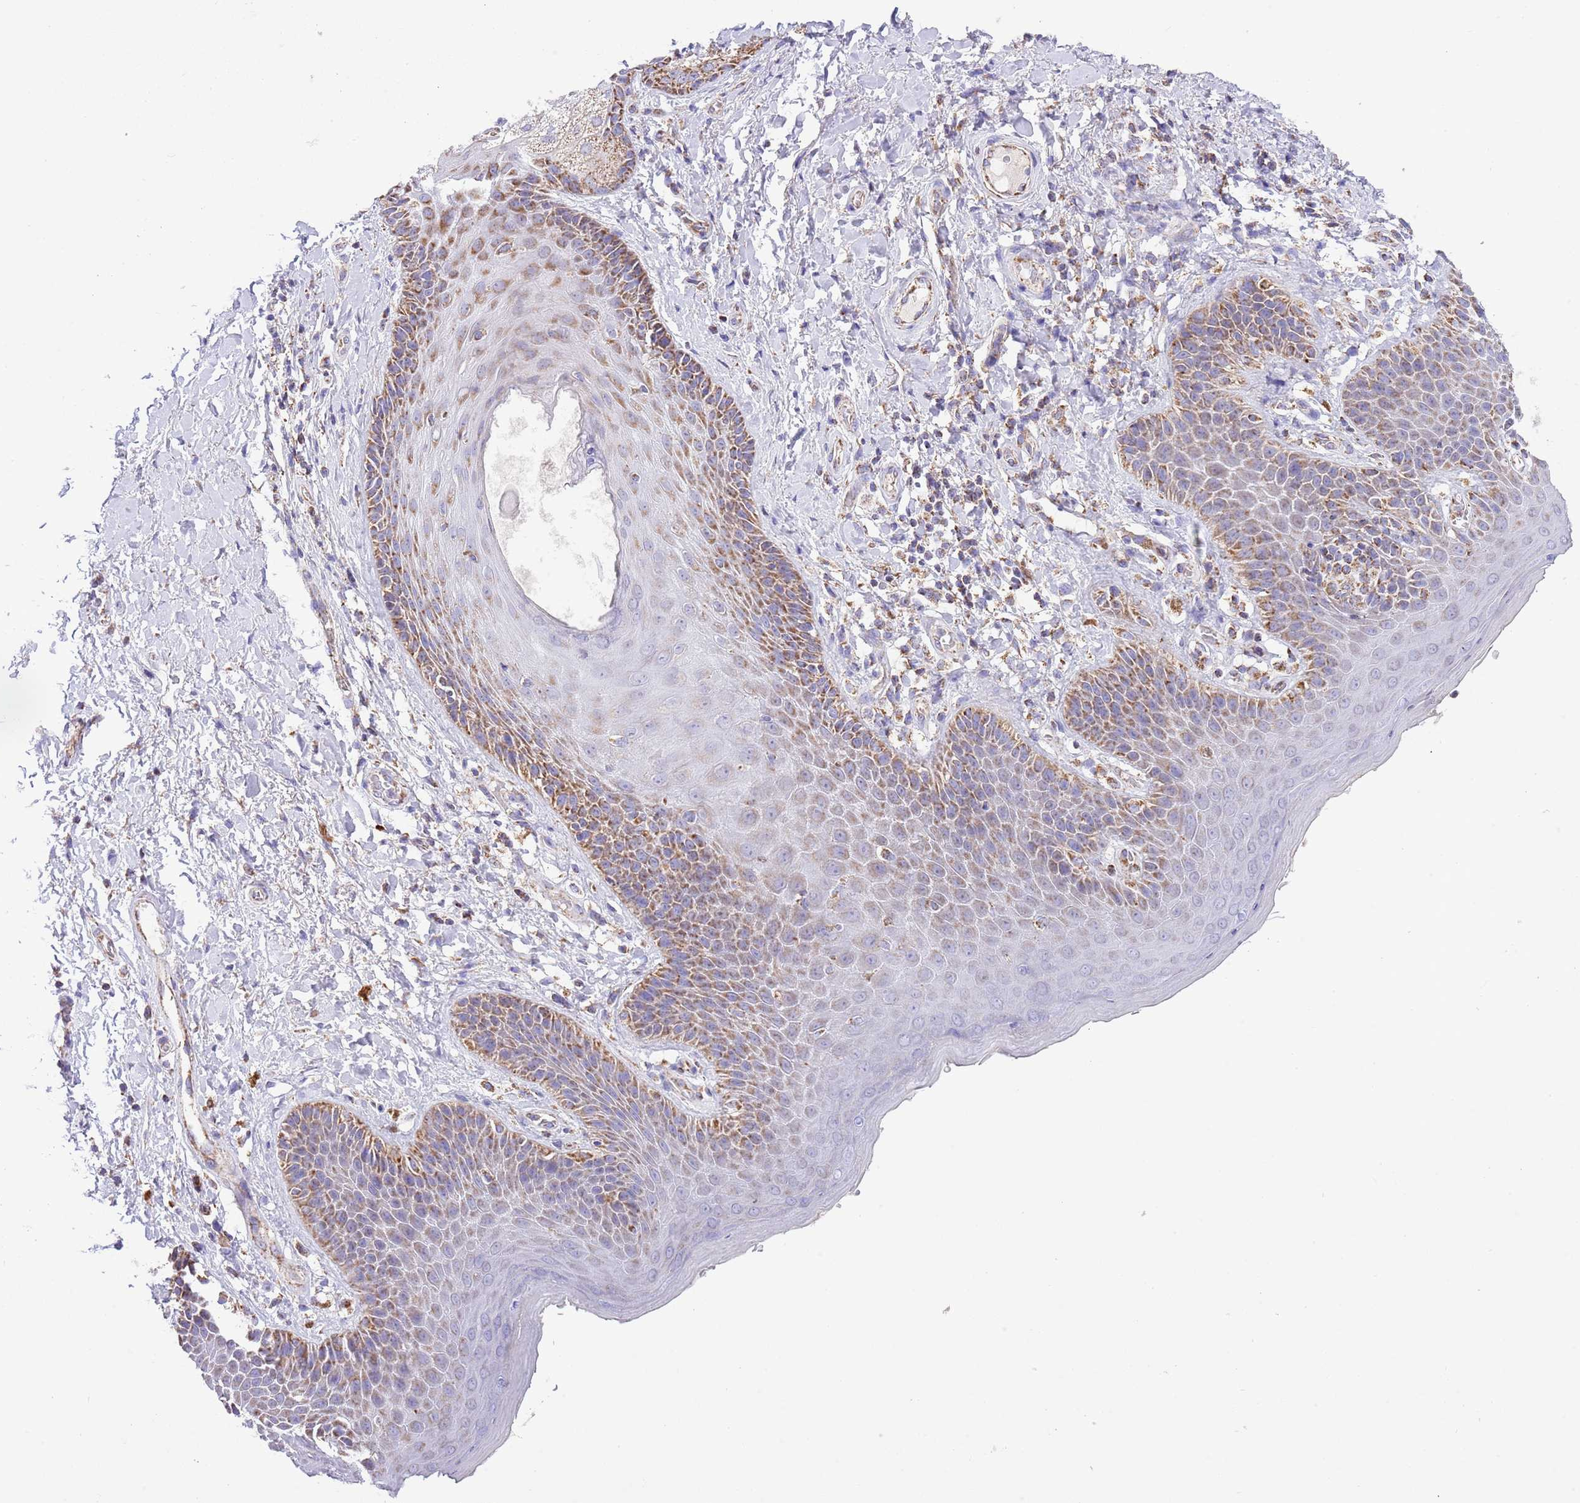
{"staining": {"intensity": "moderate", "quantity": "25%-75%", "location": "cytoplasmic/membranous"}, "tissue": "skin", "cell_type": "Epidermal cells", "image_type": "normal", "snomed": [{"axis": "morphology", "description": "Normal tissue, NOS"}, {"axis": "topography", "description": "Anal"}], "caption": "The micrograph displays immunohistochemical staining of benign skin. There is moderate cytoplasmic/membranous positivity is identified in about 25%-75% of epidermal cells.", "gene": "TEKTIP1", "patient": {"sex": "female", "age": 89}}